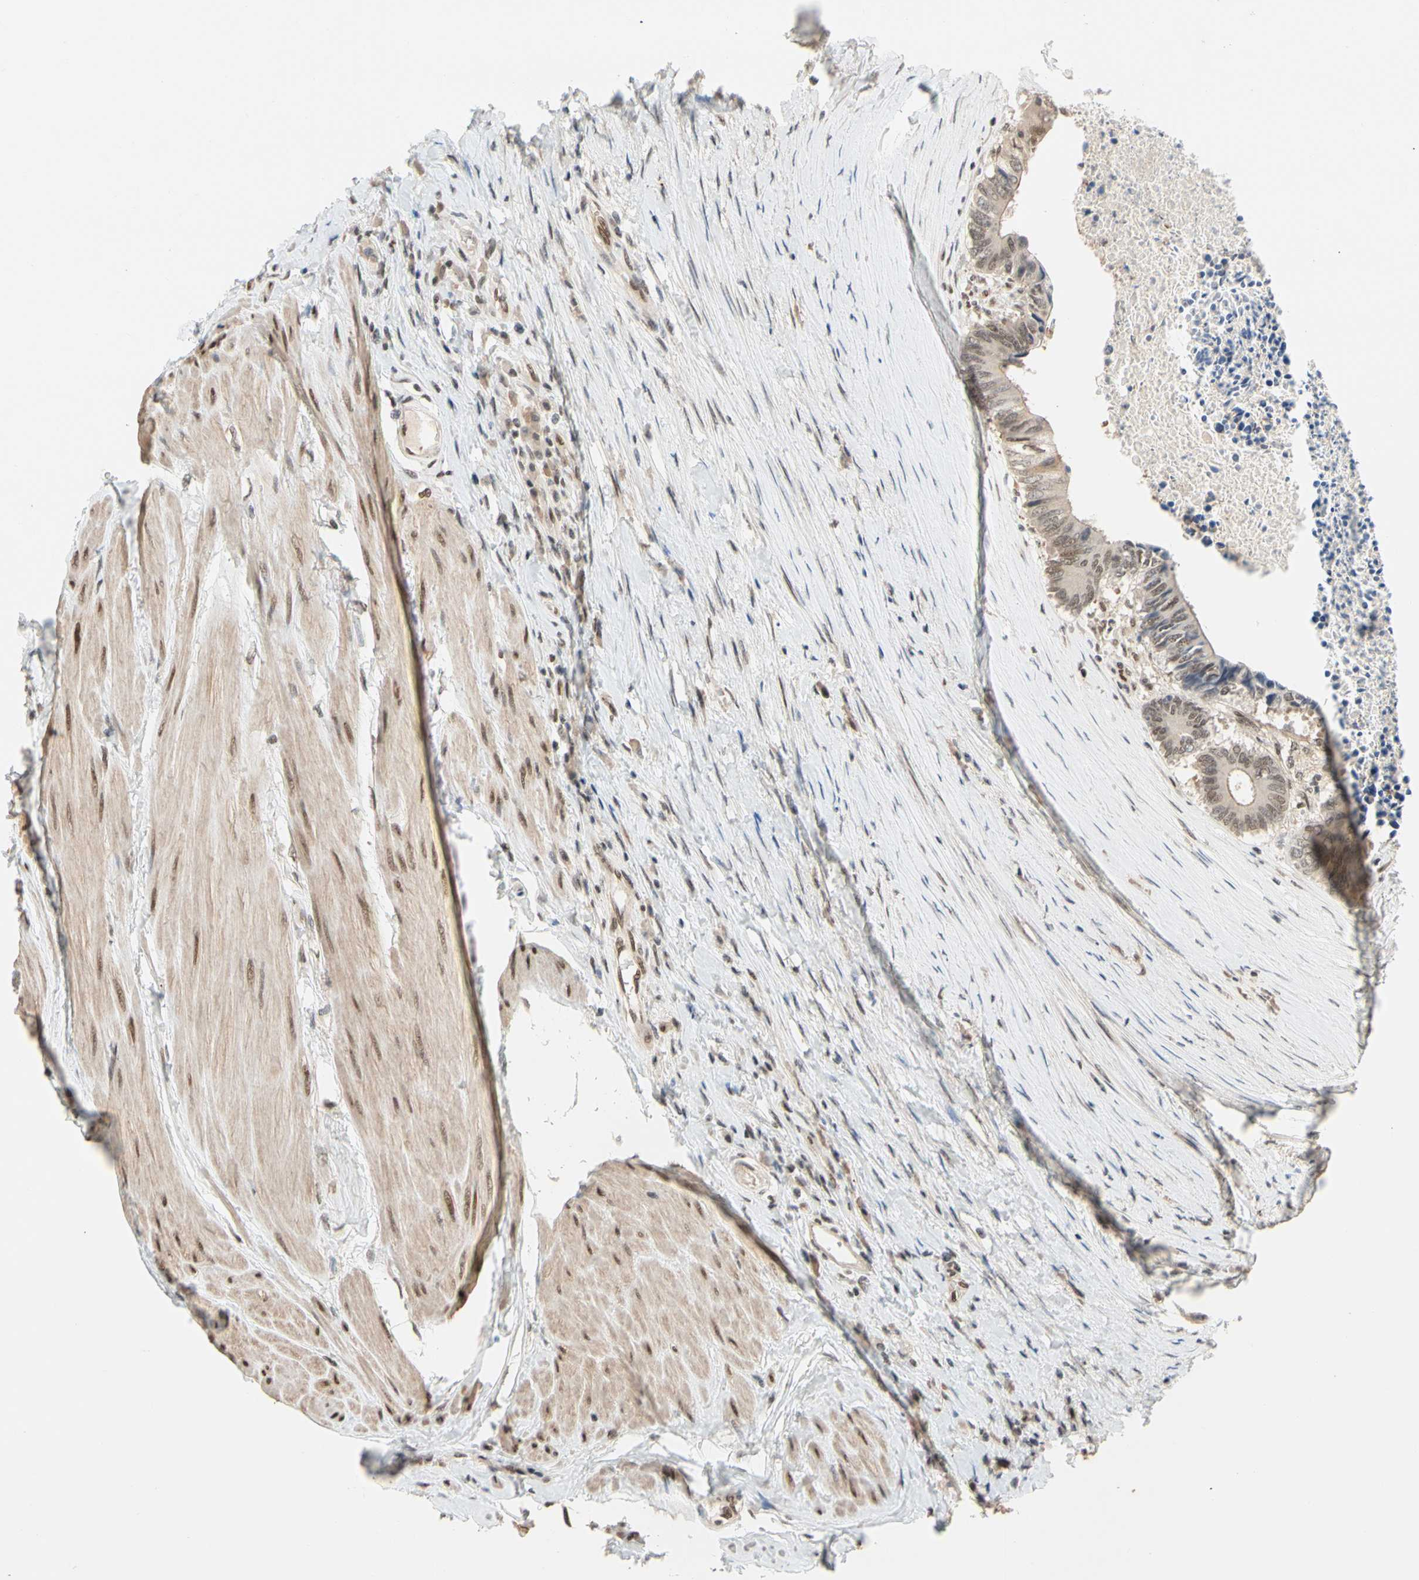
{"staining": {"intensity": "weak", "quantity": ">75%", "location": "nuclear"}, "tissue": "colorectal cancer", "cell_type": "Tumor cells", "image_type": "cancer", "snomed": [{"axis": "morphology", "description": "Adenocarcinoma, NOS"}, {"axis": "topography", "description": "Rectum"}], "caption": "Immunohistochemical staining of colorectal cancer shows low levels of weak nuclear positivity in about >75% of tumor cells.", "gene": "TAF4", "patient": {"sex": "male", "age": 63}}